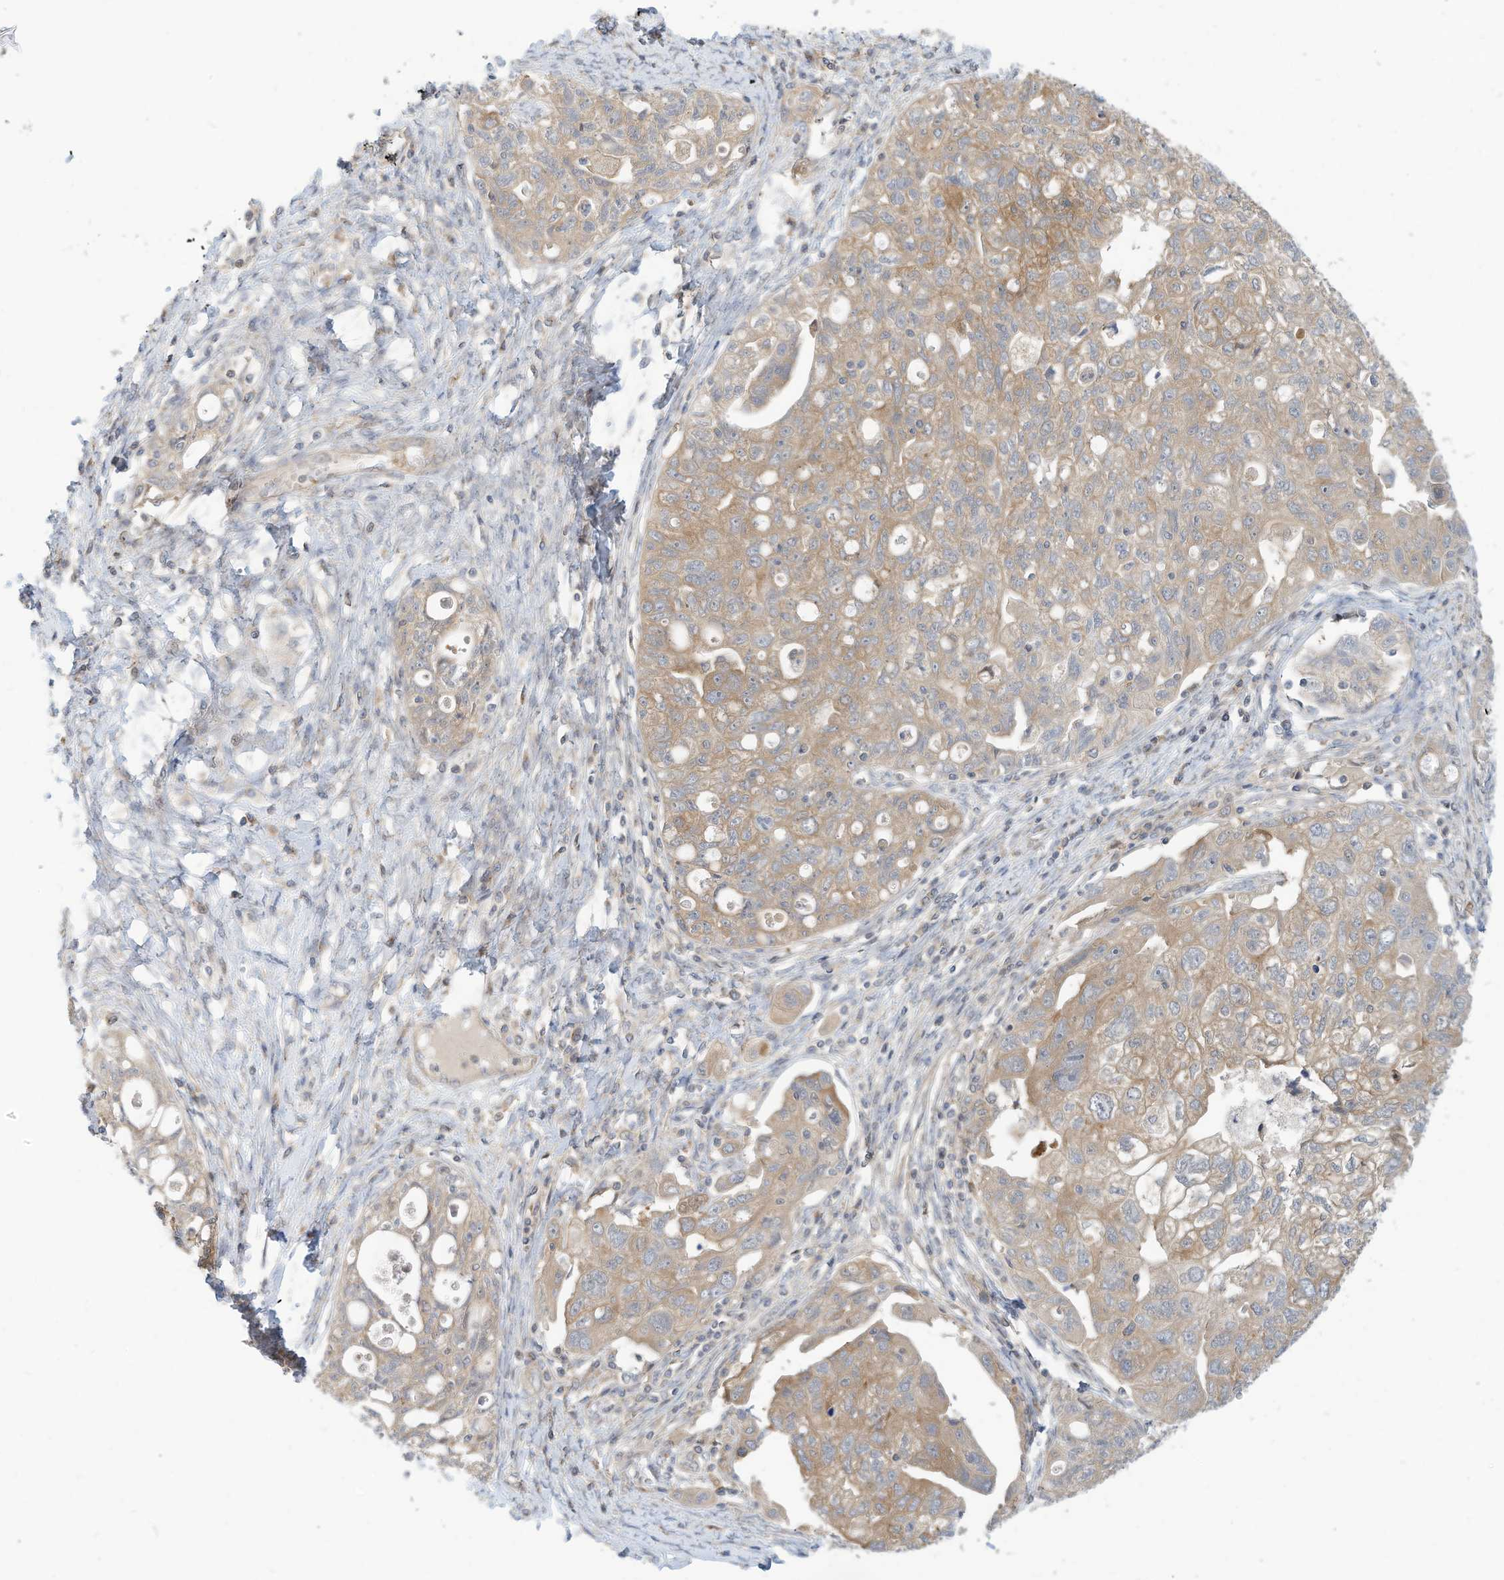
{"staining": {"intensity": "weak", "quantity": ">75%", "location": "cytoplasmic/membranous"}, "tissue": "ovarian cancer", "cell_type": "Tumor cells", "image_type": "cancer", "snomed": [{"axis": "morphology", "description": "Carcinoma, NOS"}, {"axis": "morphology", "description": "Cystadenocarcinoma, serous, NOS"}, {"axis": "topography", "description": "Ovary"}], "caption": "Immunohistochemistry image of neoplastic tissue: human ovarian serous cystadenocarcinoma stained using IHC displays low levels of weak protein expression localized specifically in the cytoplasmic/membranous of tumor cells, appearing as a cytoplasmic/membranous brown color.", "gene": "OFD1", "patient": {"sex": "female", "age": 69}}